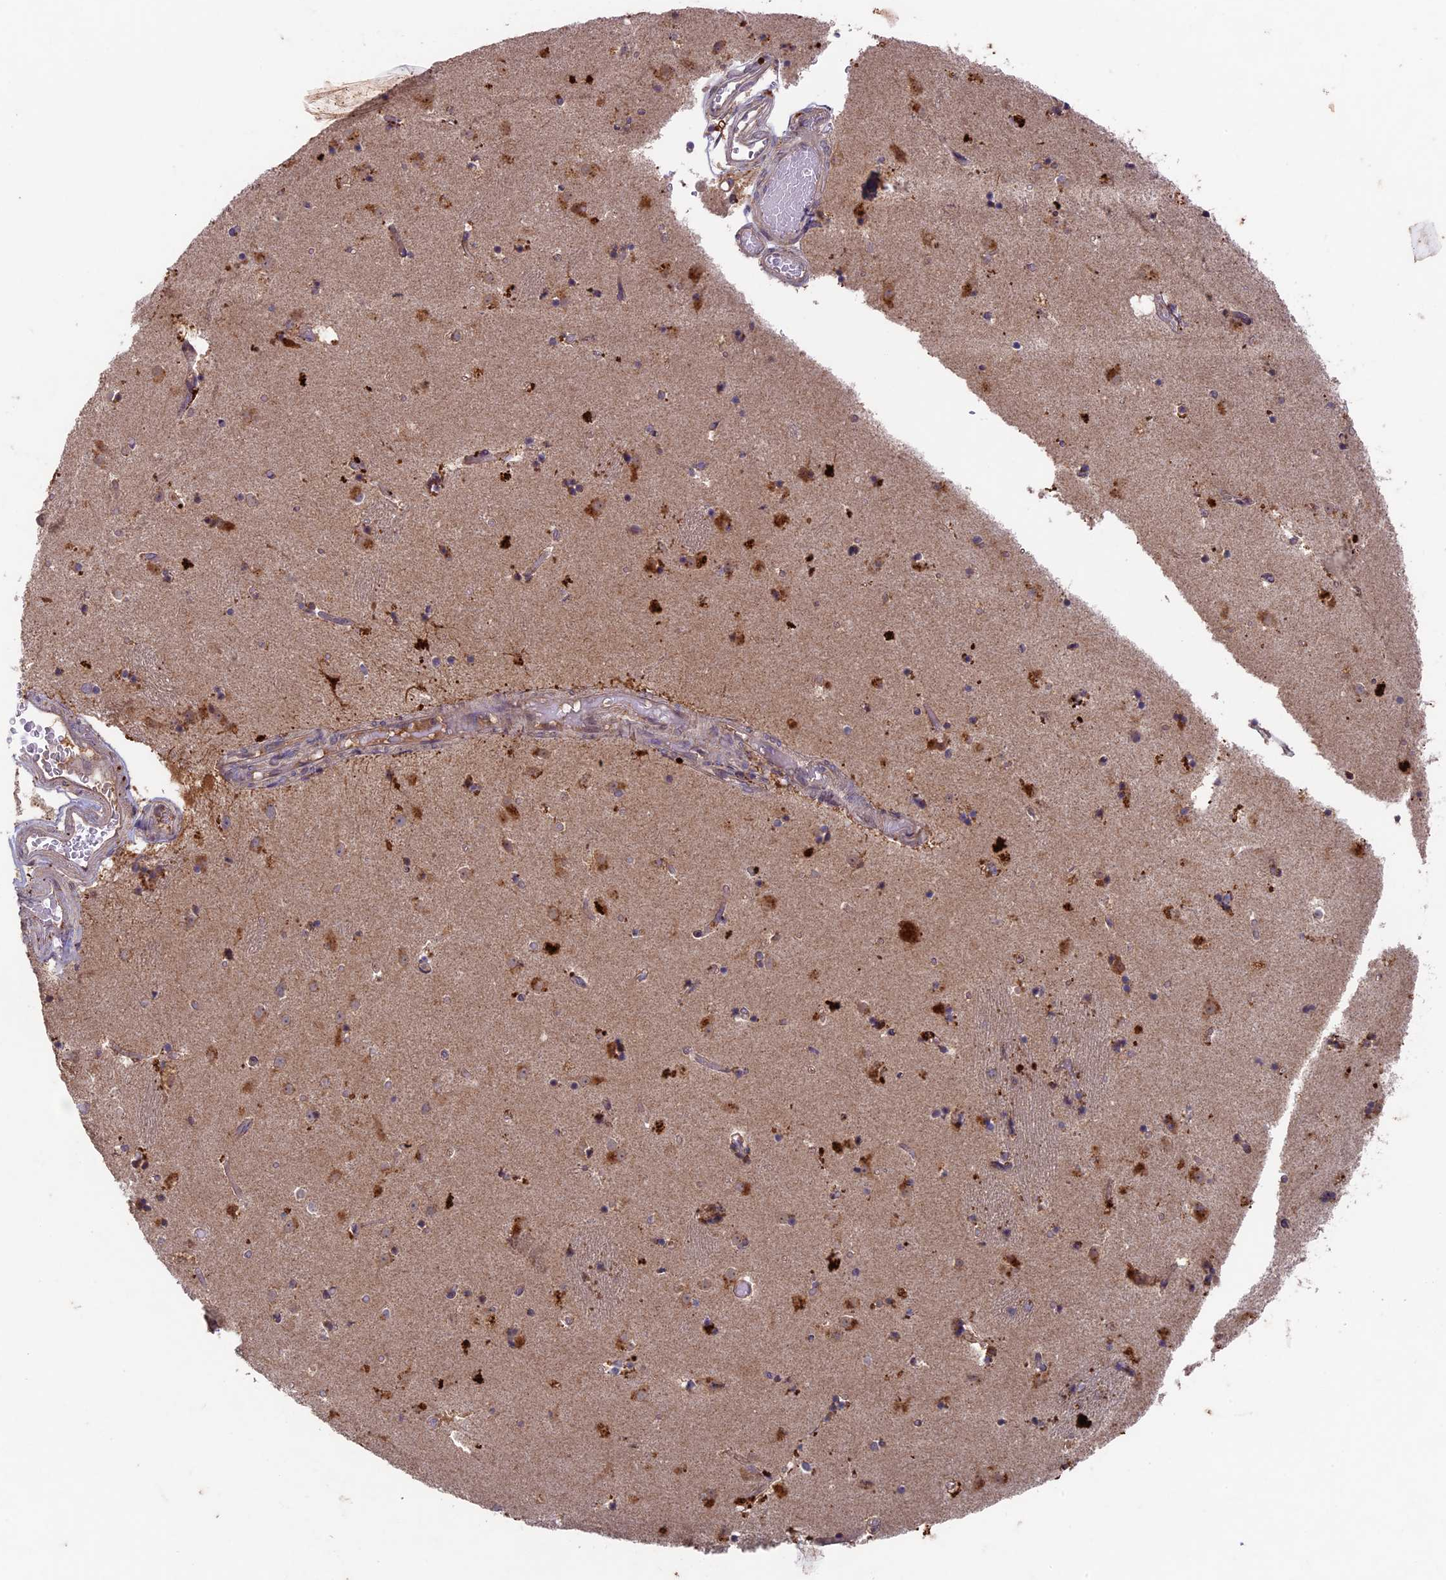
{"staining": {"intensity": "weak", "quantity": "25%-75%", "location": "cytoplasmic/membranous"}, "tissue": "caudate", "cell_type": "Glial cells", "image_type": "normal", "snomed": [{"axis": "morphology", "description": "Normal tissue, NOS"}, {"axis": "topography", "description": "Lateral ventricle wall"}], "caption": "A brown stain labels weak cytoplasmic/membranous positivity of a protein in glial cells of benign caudate.", "gene": "RCCD1", "patient": {"sex": "female", "age": 52}}